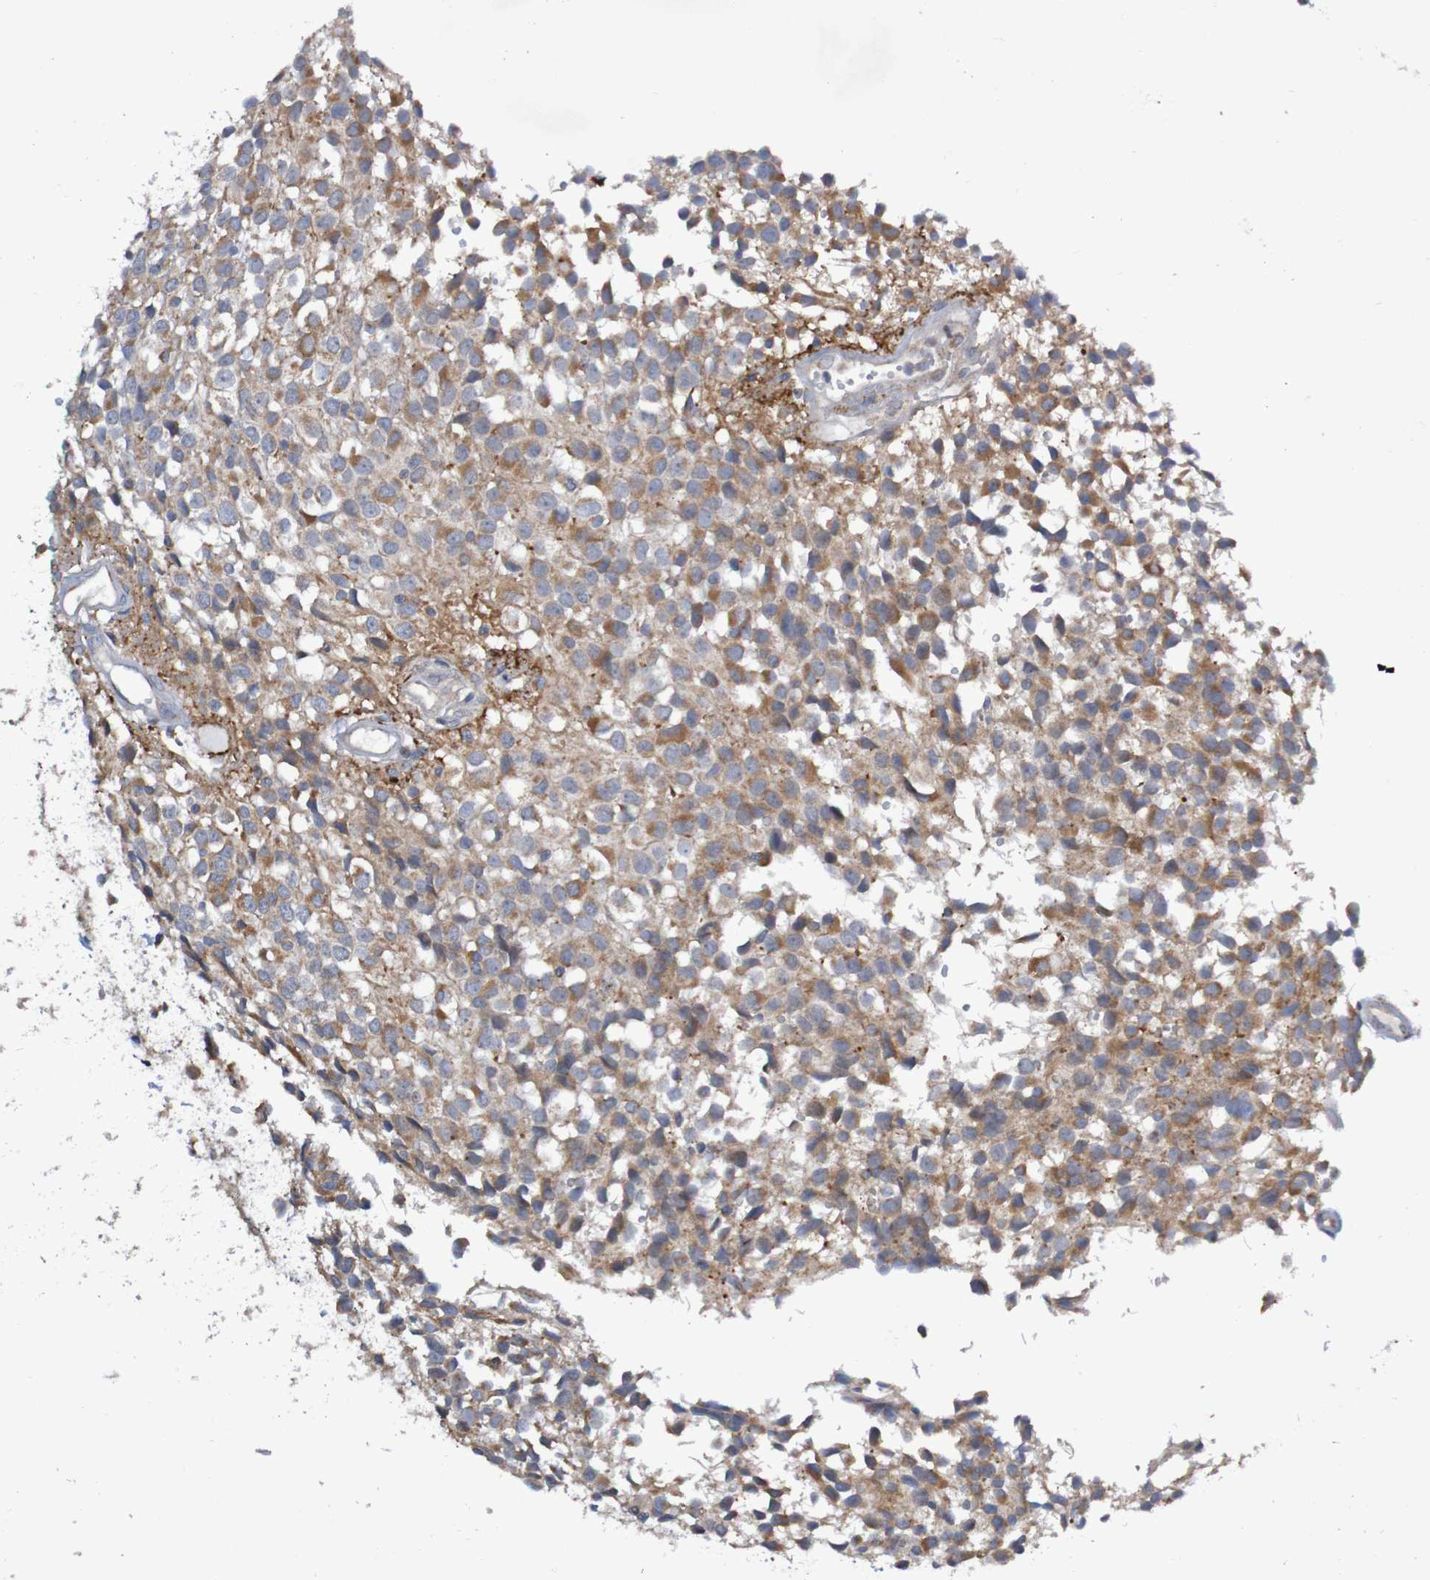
{"staining": {"intensity": "moderate", "quantity": ">75%", "location": "cytoplasmic/membranous"}, "tissue": "glioma", "cell_type": "Tumor cells", "image_type": "cancer", "snomed": [{"axis": "morphology", "description": "Glioma, malignant, High grade"}, {"axis": "topography", "description": "Brain"}], "caption": "Immunohistochemistry micrograph of neoplastic tissue: malignant high-grade glioma stained using IHC shows medium levels of moderate protein expression localized specifically in the cytoplasmic/membranous of tumor cells, appearing as a cytoplasmic/membranous brown color.", "gene": "LMBRD2", "patient": {"sex": "male", "age": 32}}